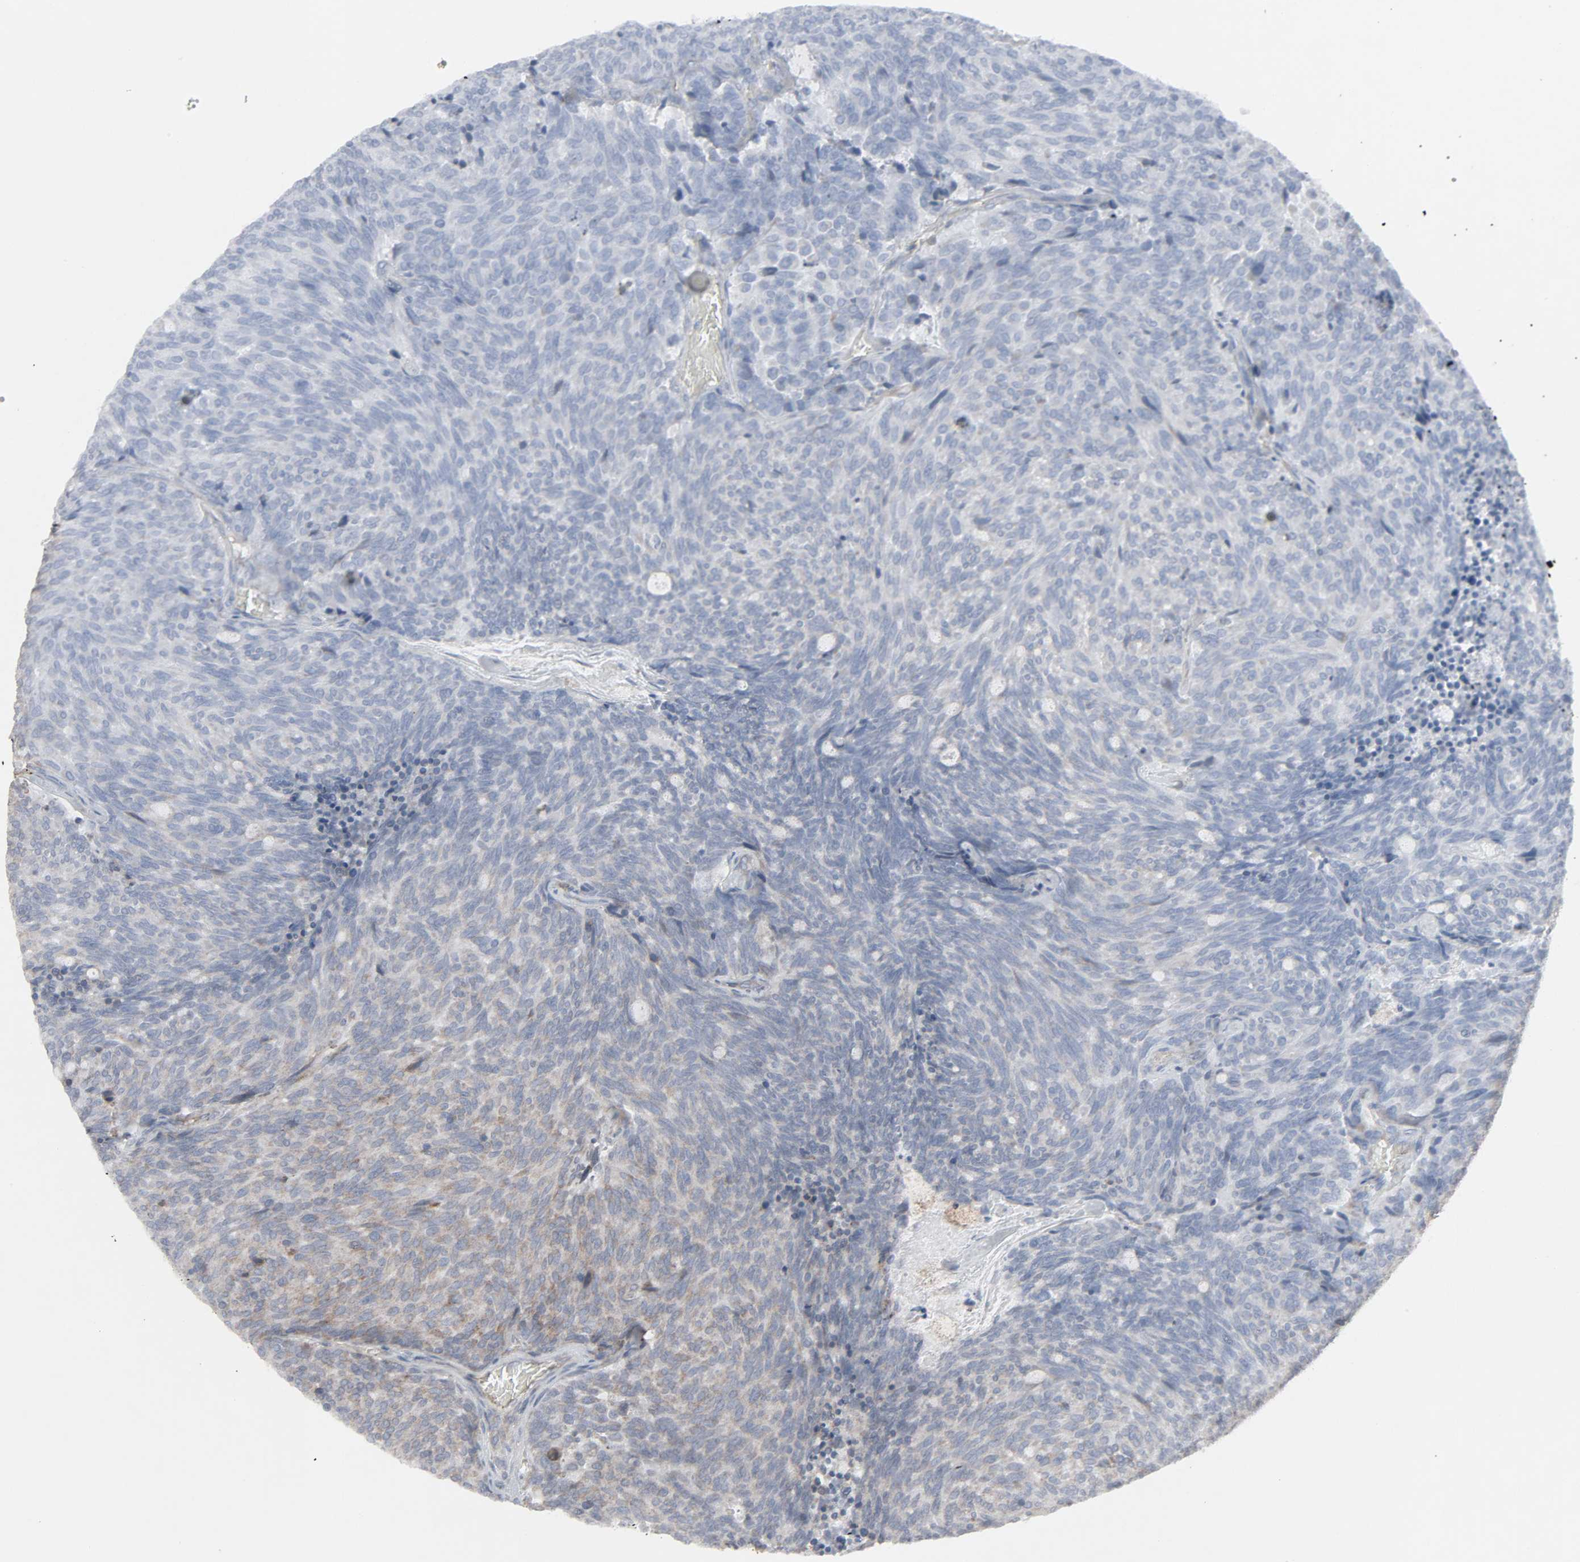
{"staining": {"intensity": "weak", "quantity": ">75%", "location": "cytoplasmic/membranous"}, "tissue": "carcinoid", "cell_type": "Tumor cells", "image_type": "cancer", "snomed": [{"axis": "morphology", "description": "Carcinoid, malignant, NOS"}, {"axis": "topography", "description": "Pancreas"}], "caption": "Protein expression analysis of carcinoid (malignant) shows weak cytoplasmic/membranous staining in about >75% of tumor cells.", "gene": "ADCY4", "patient": {"sex": "female", "age": 54}}